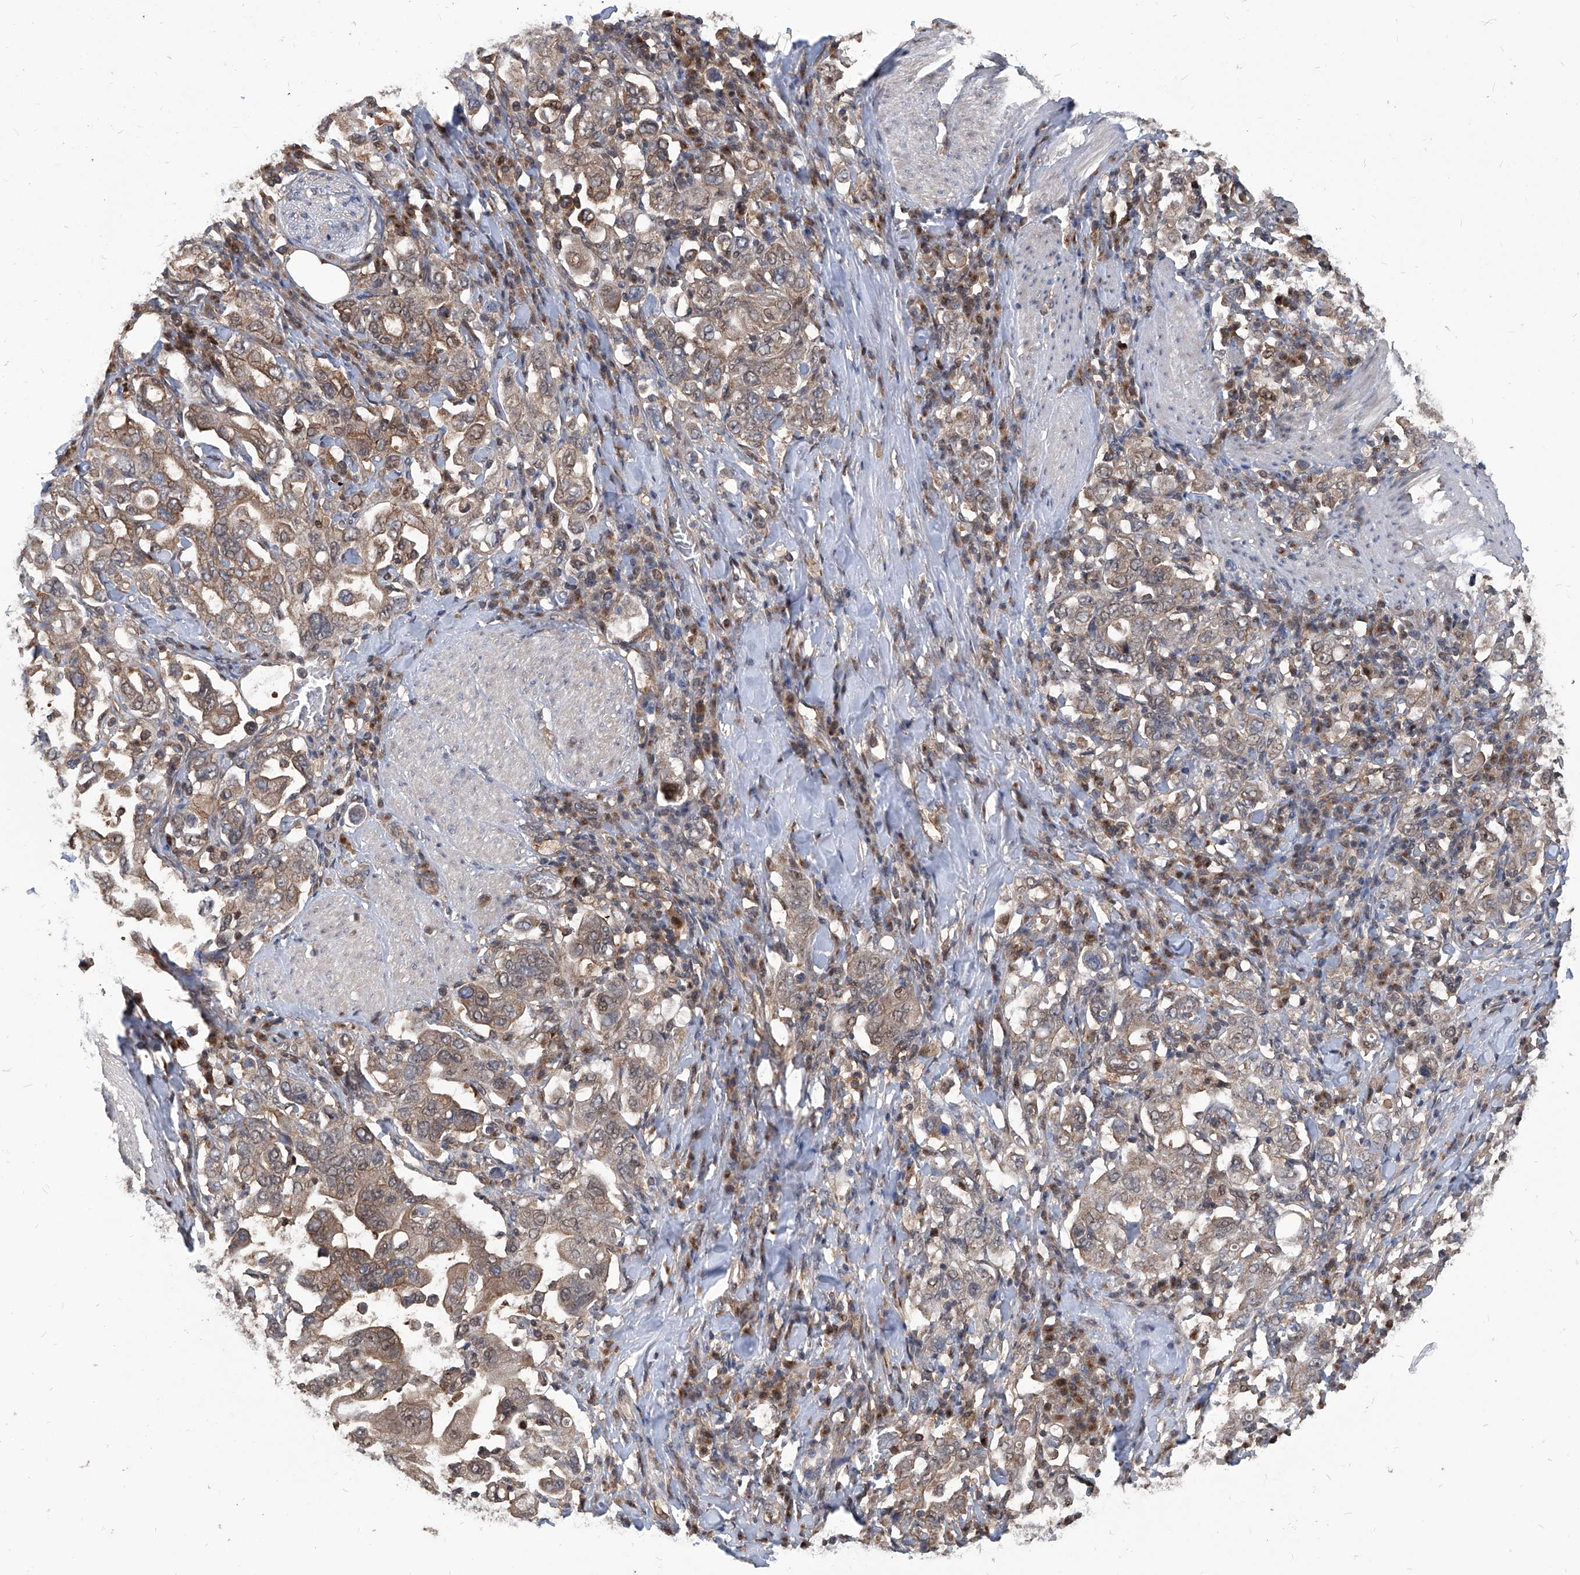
{"staining": {"intensity": "weak", "quantity": "25%-75%", "location": "cytoplasmic/membranous"}, "tissue": "stomach cancer", "cell_type": "Tumor cells", "image_type": "cancer", "snomed": [{"axis": "morphology", "description": "Adenocarcinoma, NOS"}, {"axis": "topography", "description": "Stomach, upper"}], "caption": "Stomach cancer (adenocarcinoma) tissue exhibits weak cytoplasmic/membranous staining in approximately 25%-75% of tumor cells, visualized by immunohistochemistry.", "gene": "PSMB1", "patient": {"sex": "male", "age": 62}}